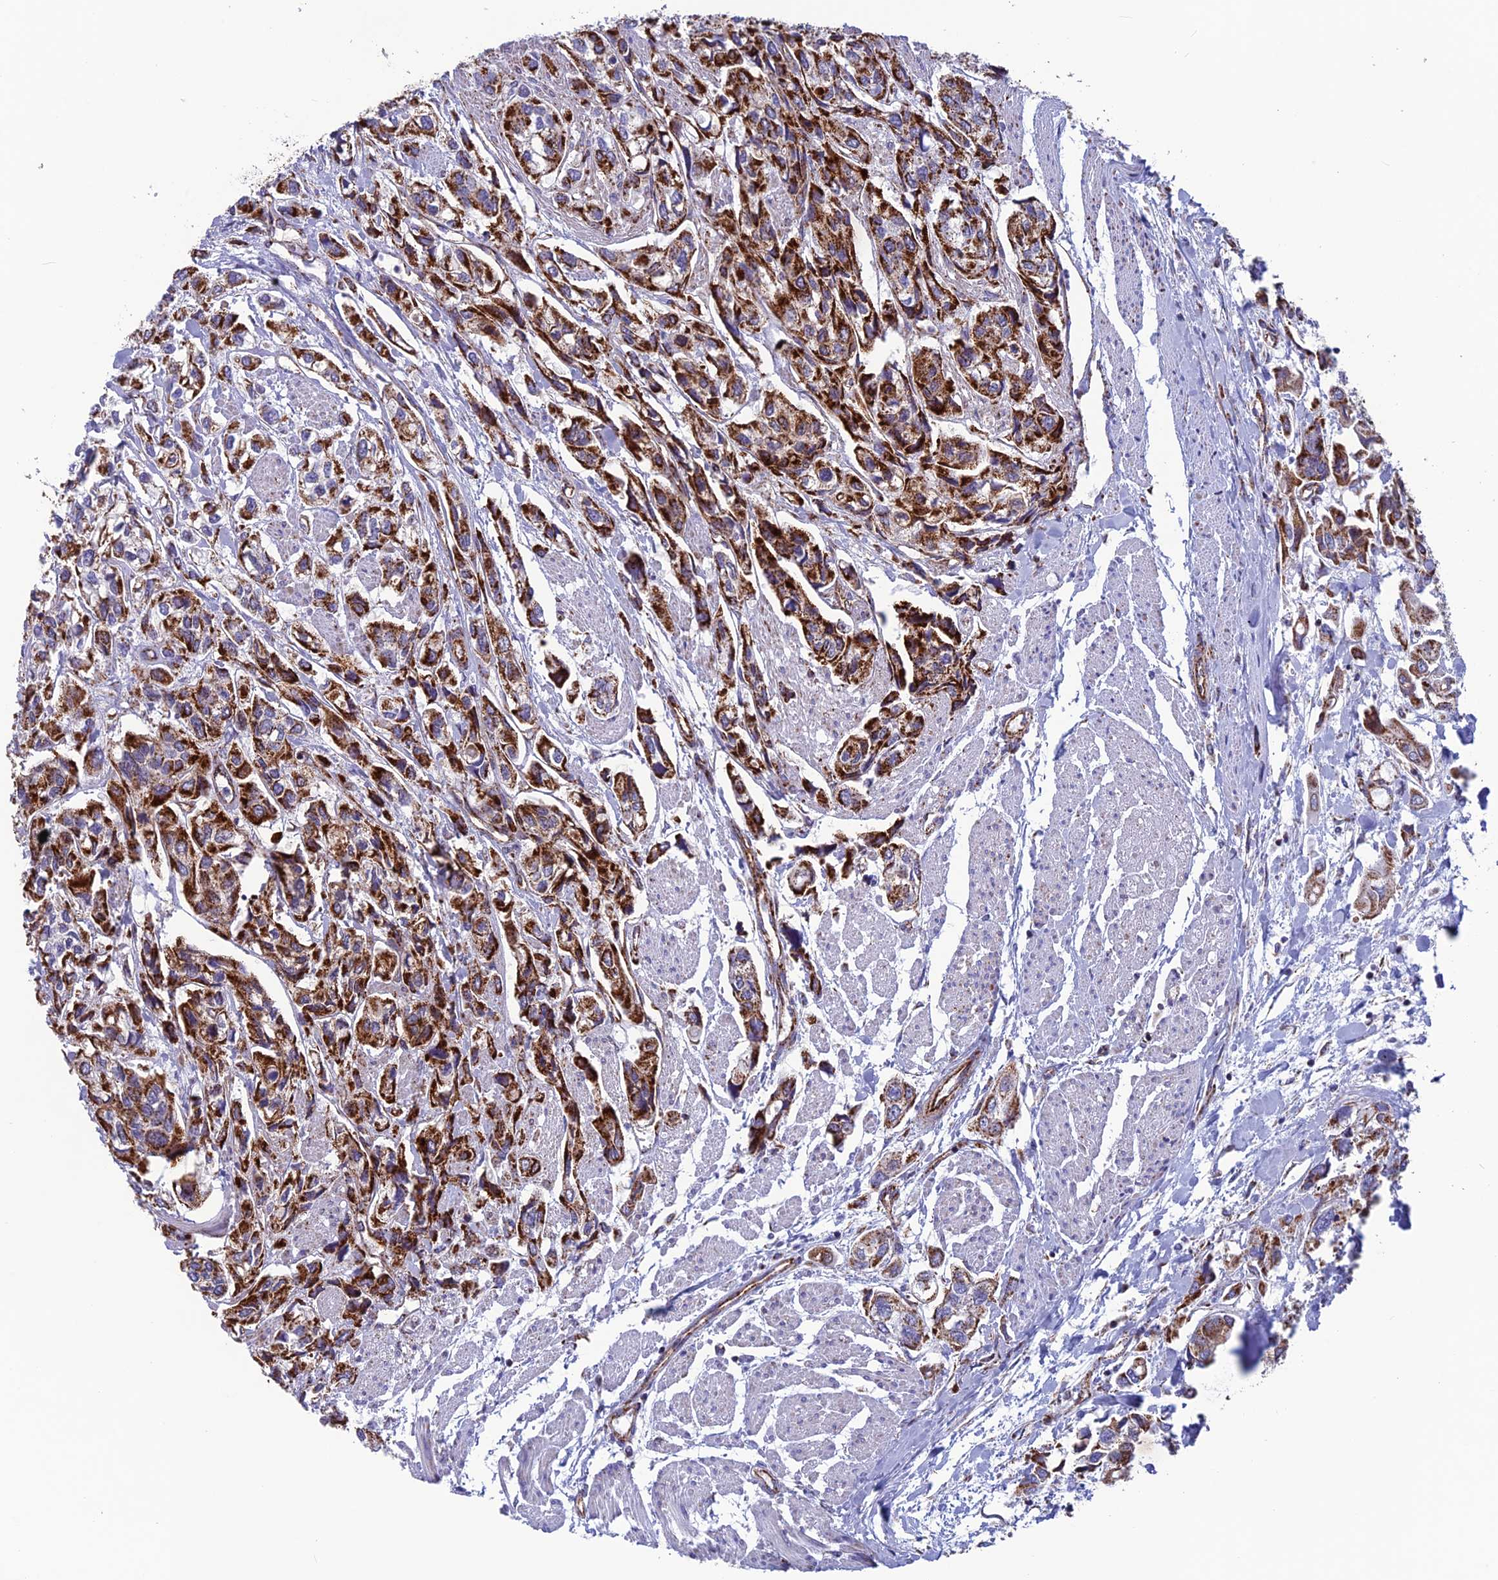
{"staining": {"intensity": "strong", "quantity": ">75%", "location": "cytoplasmic/membranous"}, "tissue": "urothelial cancer", "cell_type": "Tumor cells", "image_type": "cancer", "snomed": [{"axis": "morphology", "description": "Urothelial carcinoma, High grade"}, {"axis": "topography", "description": "Urinary bladder"}], "caption": "The immunohistochemical stain shows strong cytoplasmic/membranous expression in tumor cells of urothelial cancer tissue. (brown staining indicates protein expression, while blue staining denotes nuclei).", "gene": "MRPS18B", "patient": {"sex": "male", "age": 67}}